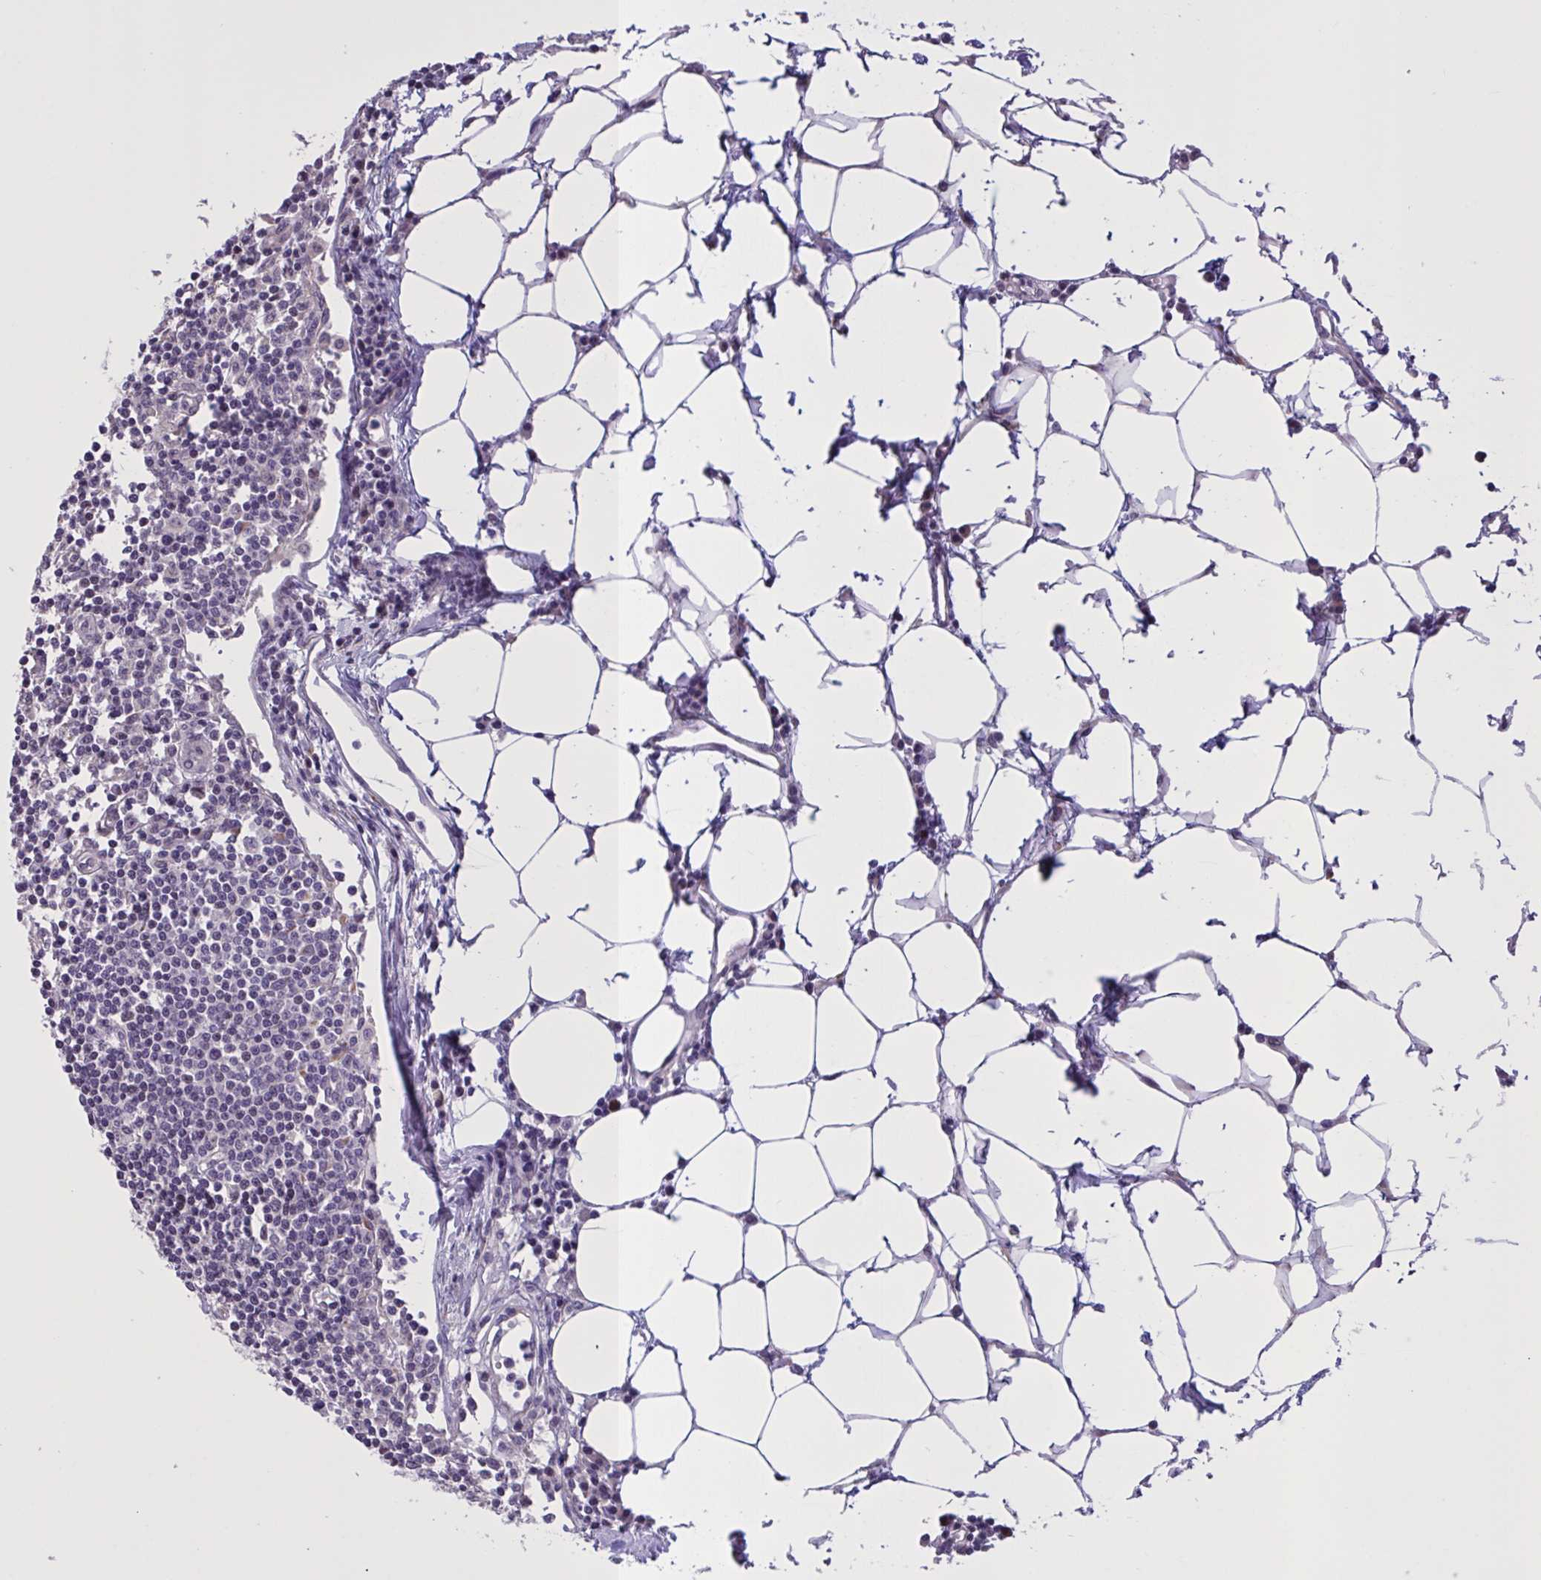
{"staining": {"intensity": "negative", "quantity": "none", "location": "none"}, "tissue": "lymph node", "cell_type": "Germinal center cells", "image_type": "normal", "snomed": [{"axis": "morphology", "description": "Normal tissue, NOS"}, {"axis": "topography", "description": "Lymph node"}], "caption": "Histopathology image shows no protein staining in germinal center cells of unremarkable lymph node.", "gene": "MRGPRX2", "patient": {"sex": "female", "age": 78}}